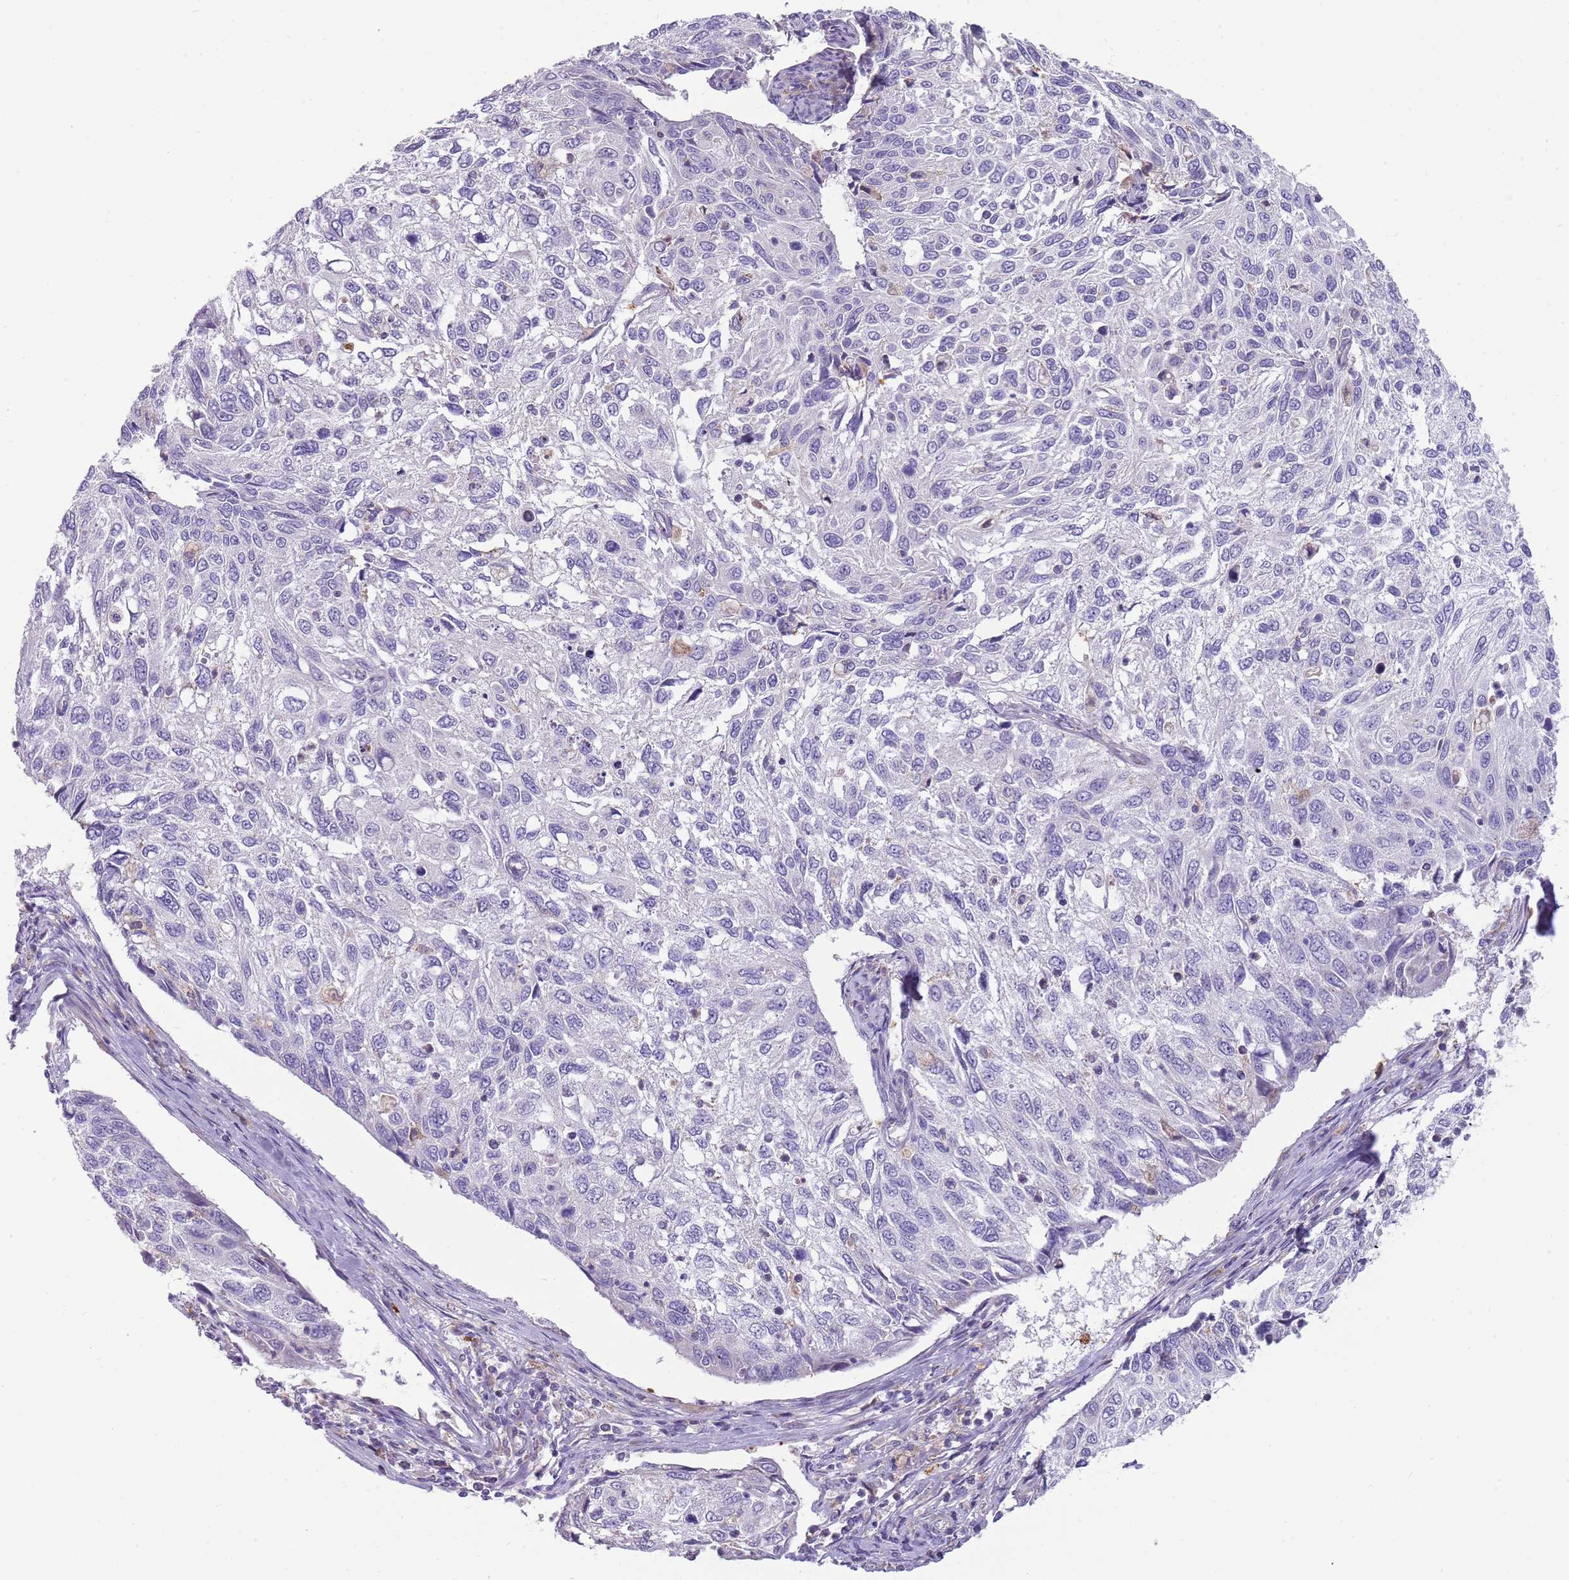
{"staining": {"intensity": "negative", "quantity": "none", "location": "none"}, "tissue": "cervical cancer", "cell_type": "Tumor cells", "image_type": "cancer", "snomed": [{"axis": "morphology", "description": "Squamous cell carcinoma, NOS"}, {"axis": "topography", "description": "Cervix"}], "caption": "Immunohistochemical staining of human cervical cancer exhibits no significant staining in tumor cells. The staining was performed using DAB (3,3'-diaminobenzidine) to visualize the protein expression in brown, while the nuclei were stained in blue with hematoxylin (Magnification: 20x).", "gene": "DIPK1C", "patient": {"sex": "female", "age": 70}}